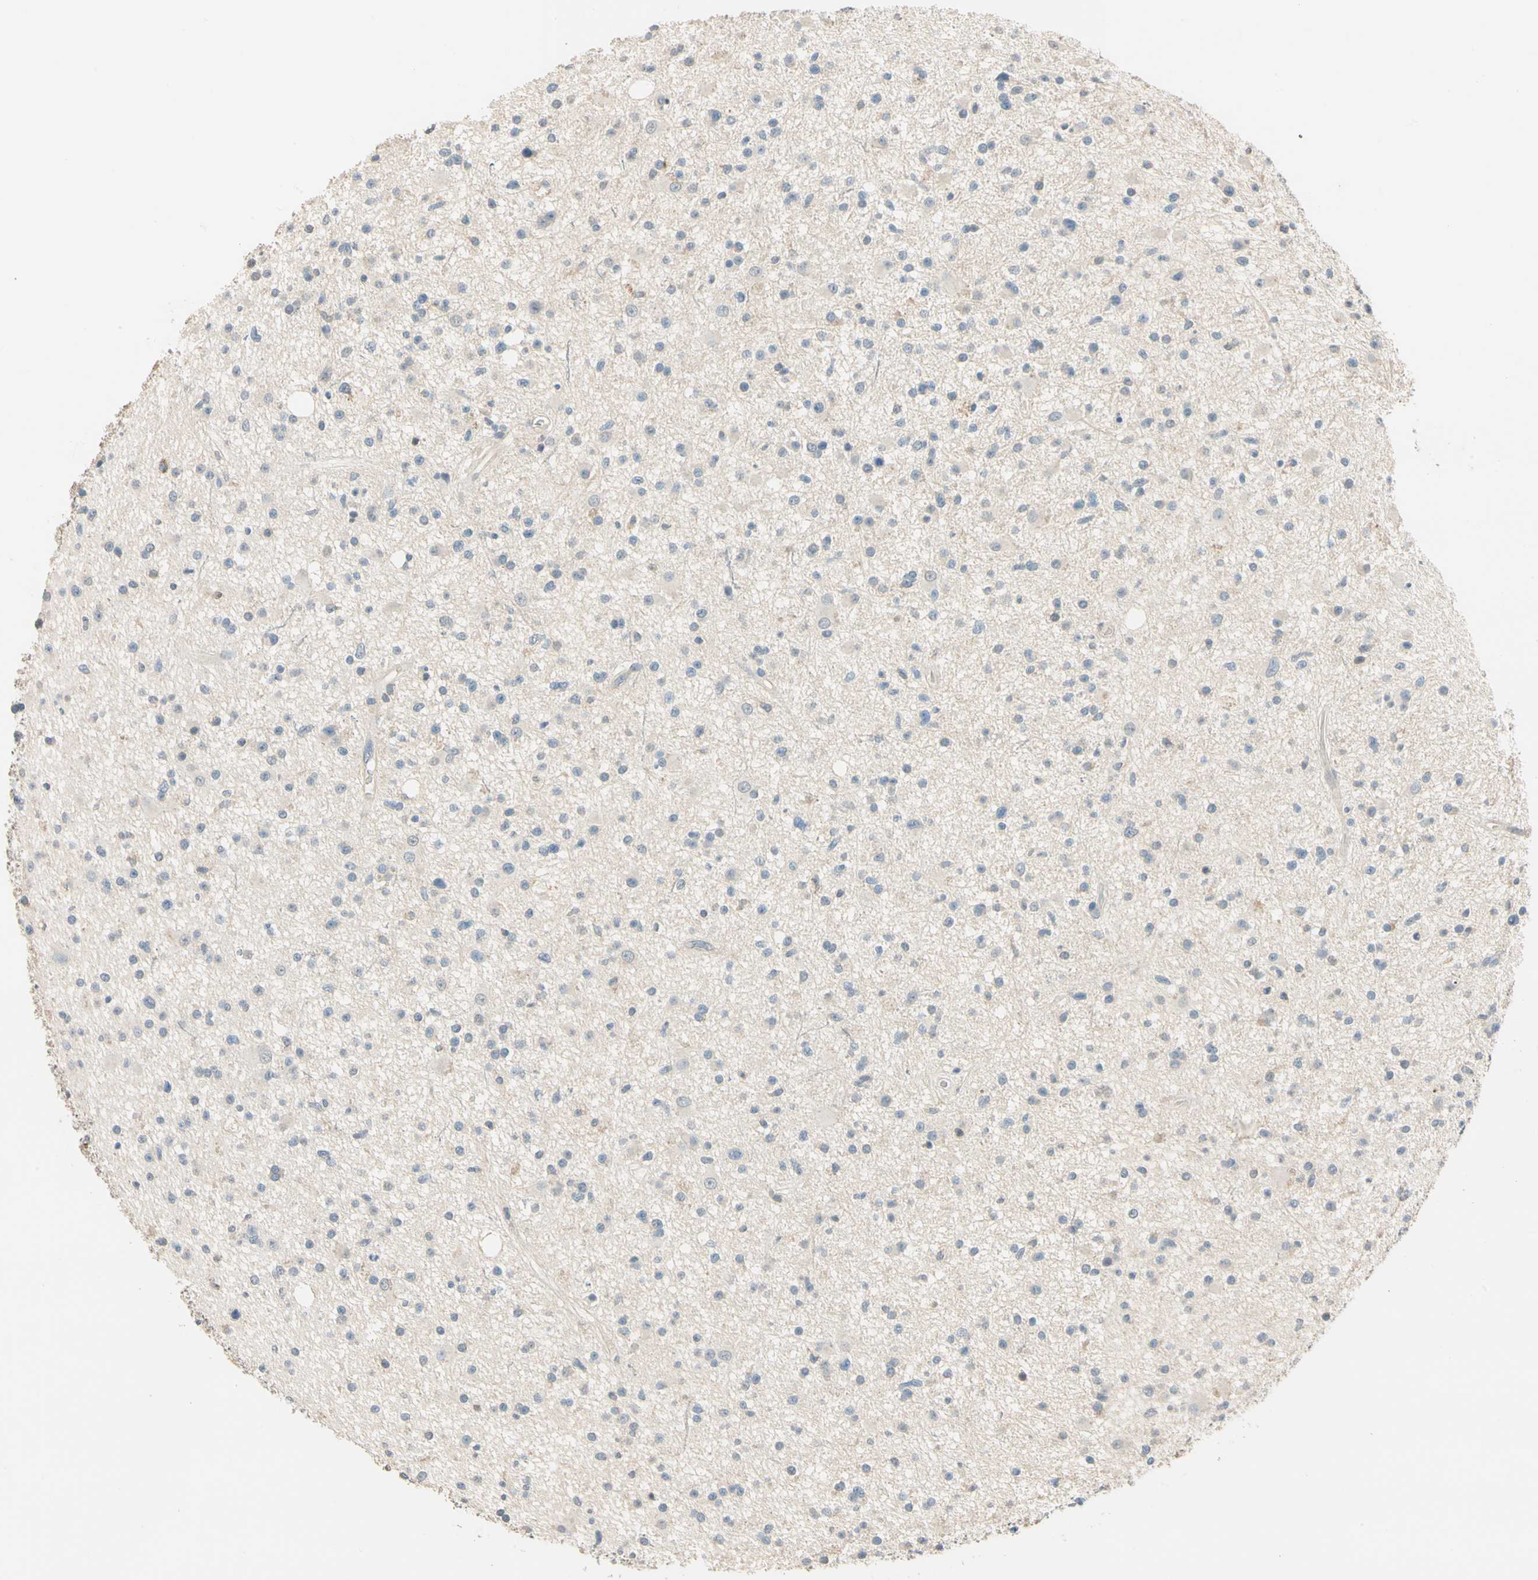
{"staining": {"intensity": "negative", "quantity": "none", "location": "none"}, "tissue": "glioma", "cell_type": "Tumor cells", "image_type": "cancer", "snomed": [{"axis": "morphology", "description": "Glioma, malignant, High grade"}, {"axis": "topography", "description": "Brain"}], "caption": "Protein analysis of malignant high-grade glioma reveals no significant staining in tumor cells.", "gene": "MAP3K7", "patient": {"sex": "male", "age": 33}}